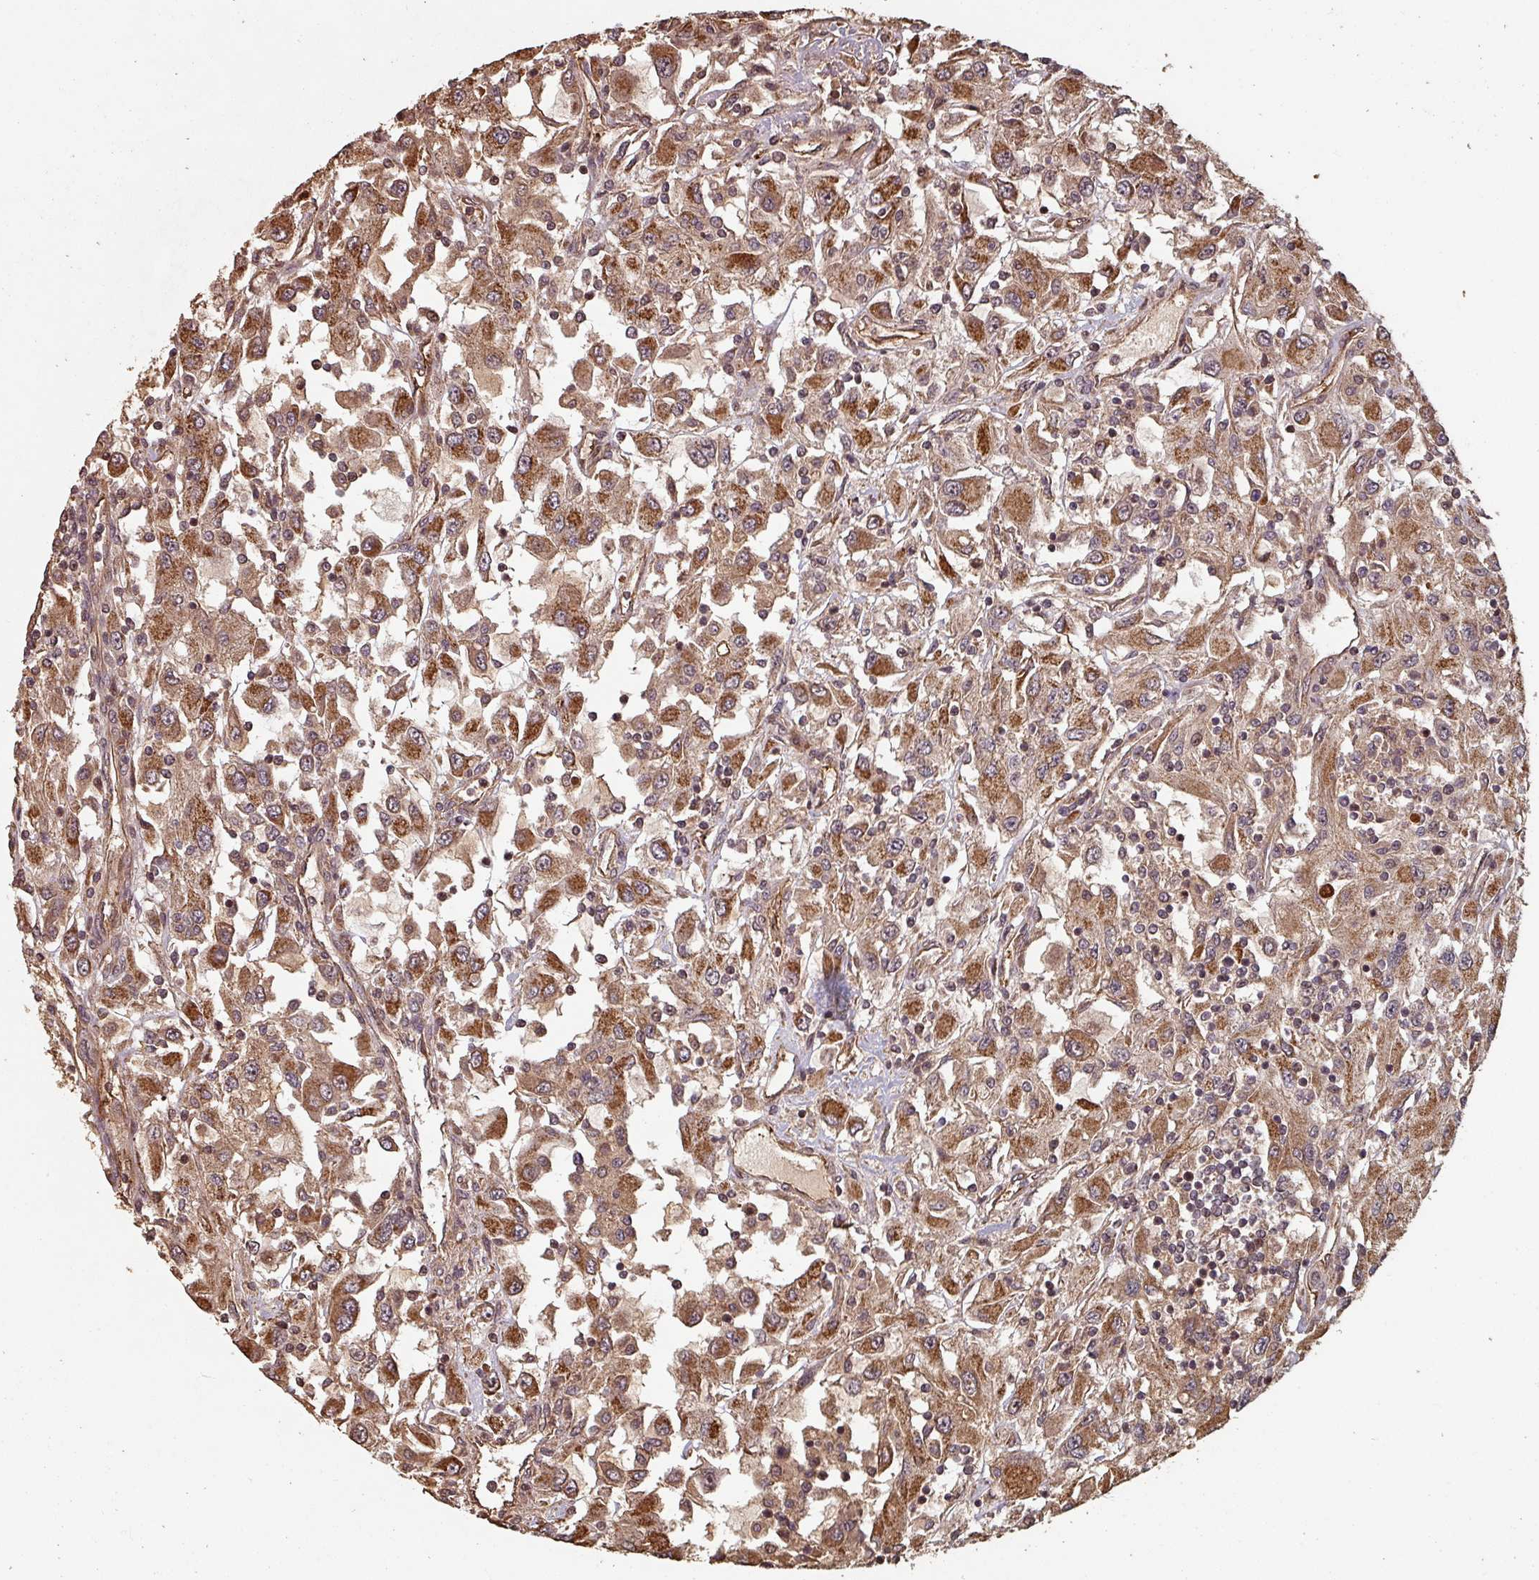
{"staining": {"intensity": "strong", "quantity": ">75%", "location": "cytoplasmic/membranous"}, "tissue": "renal cancer", "cell_type": "Tumor cells", "image_type": "cancer", "snomed": [{"axis": "morphology", "description": "Adenocarcinoma, NOS"}, {"axis": "topography", "description": "Kidney"}], "caption": "Human renal adenocarcinoma stained for a protein (brown) demonstrates strong cytoplasmic/membranous positive expression in about >75% of tumor cells.", "gene": "EID1", "patient": {"sex": "female", "age": 67}}